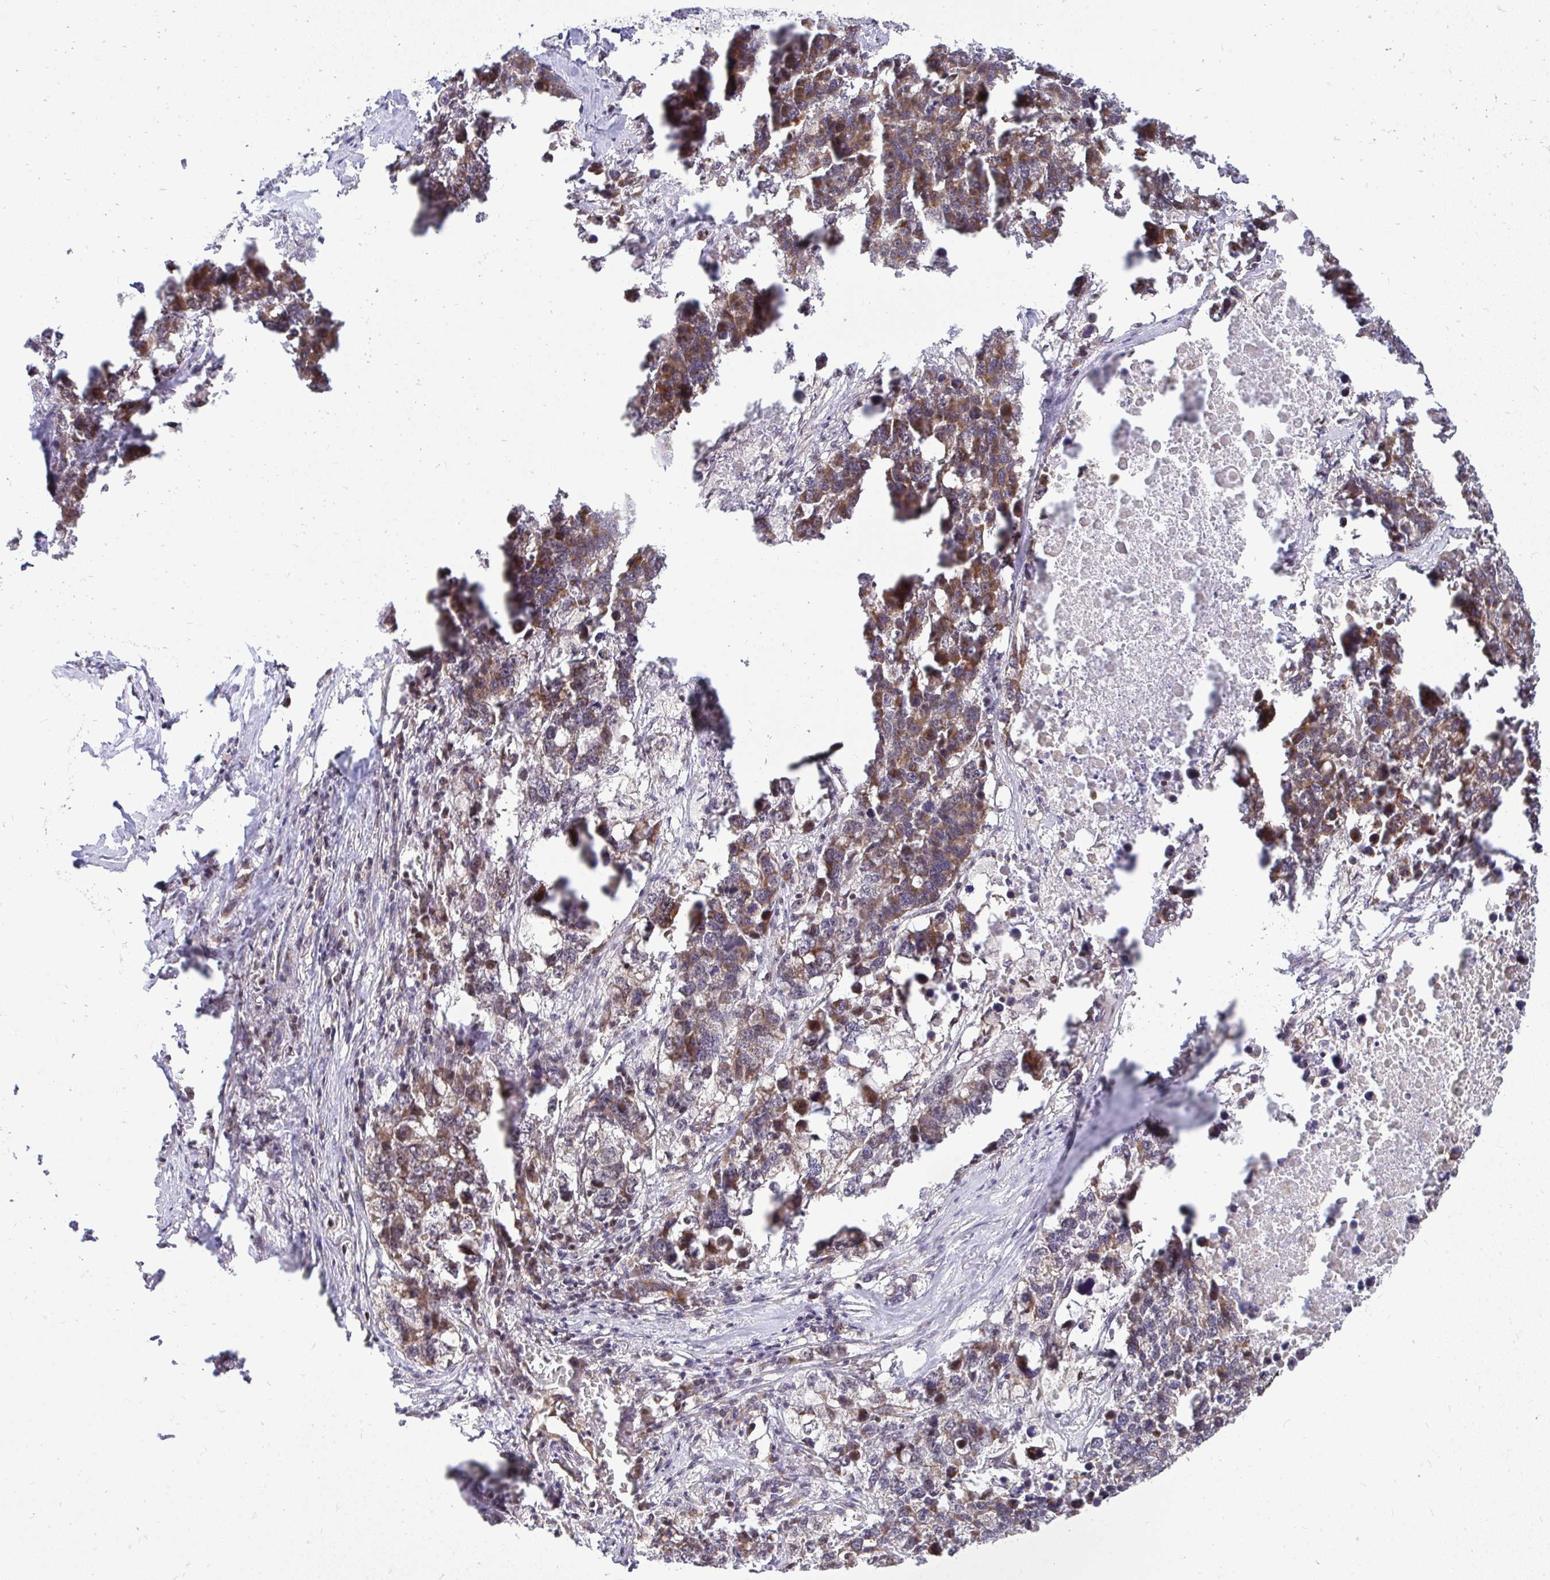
{"staining": {"intensity": "moderate", "quantity": ">75%", "location": "cytoplasmic/membranous"}, "tissue": "lung cancer", "cell_type": "Tumor cells", "image_type": "cancer", "snomed": [{"axis": "morphology", "description": "Adenocarcinoma, NOS"}, {"axis": "topography", "description": "Lung"}], "caption": "Immunohistochemistry micrograph of lung cancer (adenocarcinoma) stained for a protein (brown), which displays medium levels of moderate cytoplasmic/membranous expression in about >75% of tumor cells.", "gene": "OR8D1", "patient": {"sex": "female", "age": 51}}